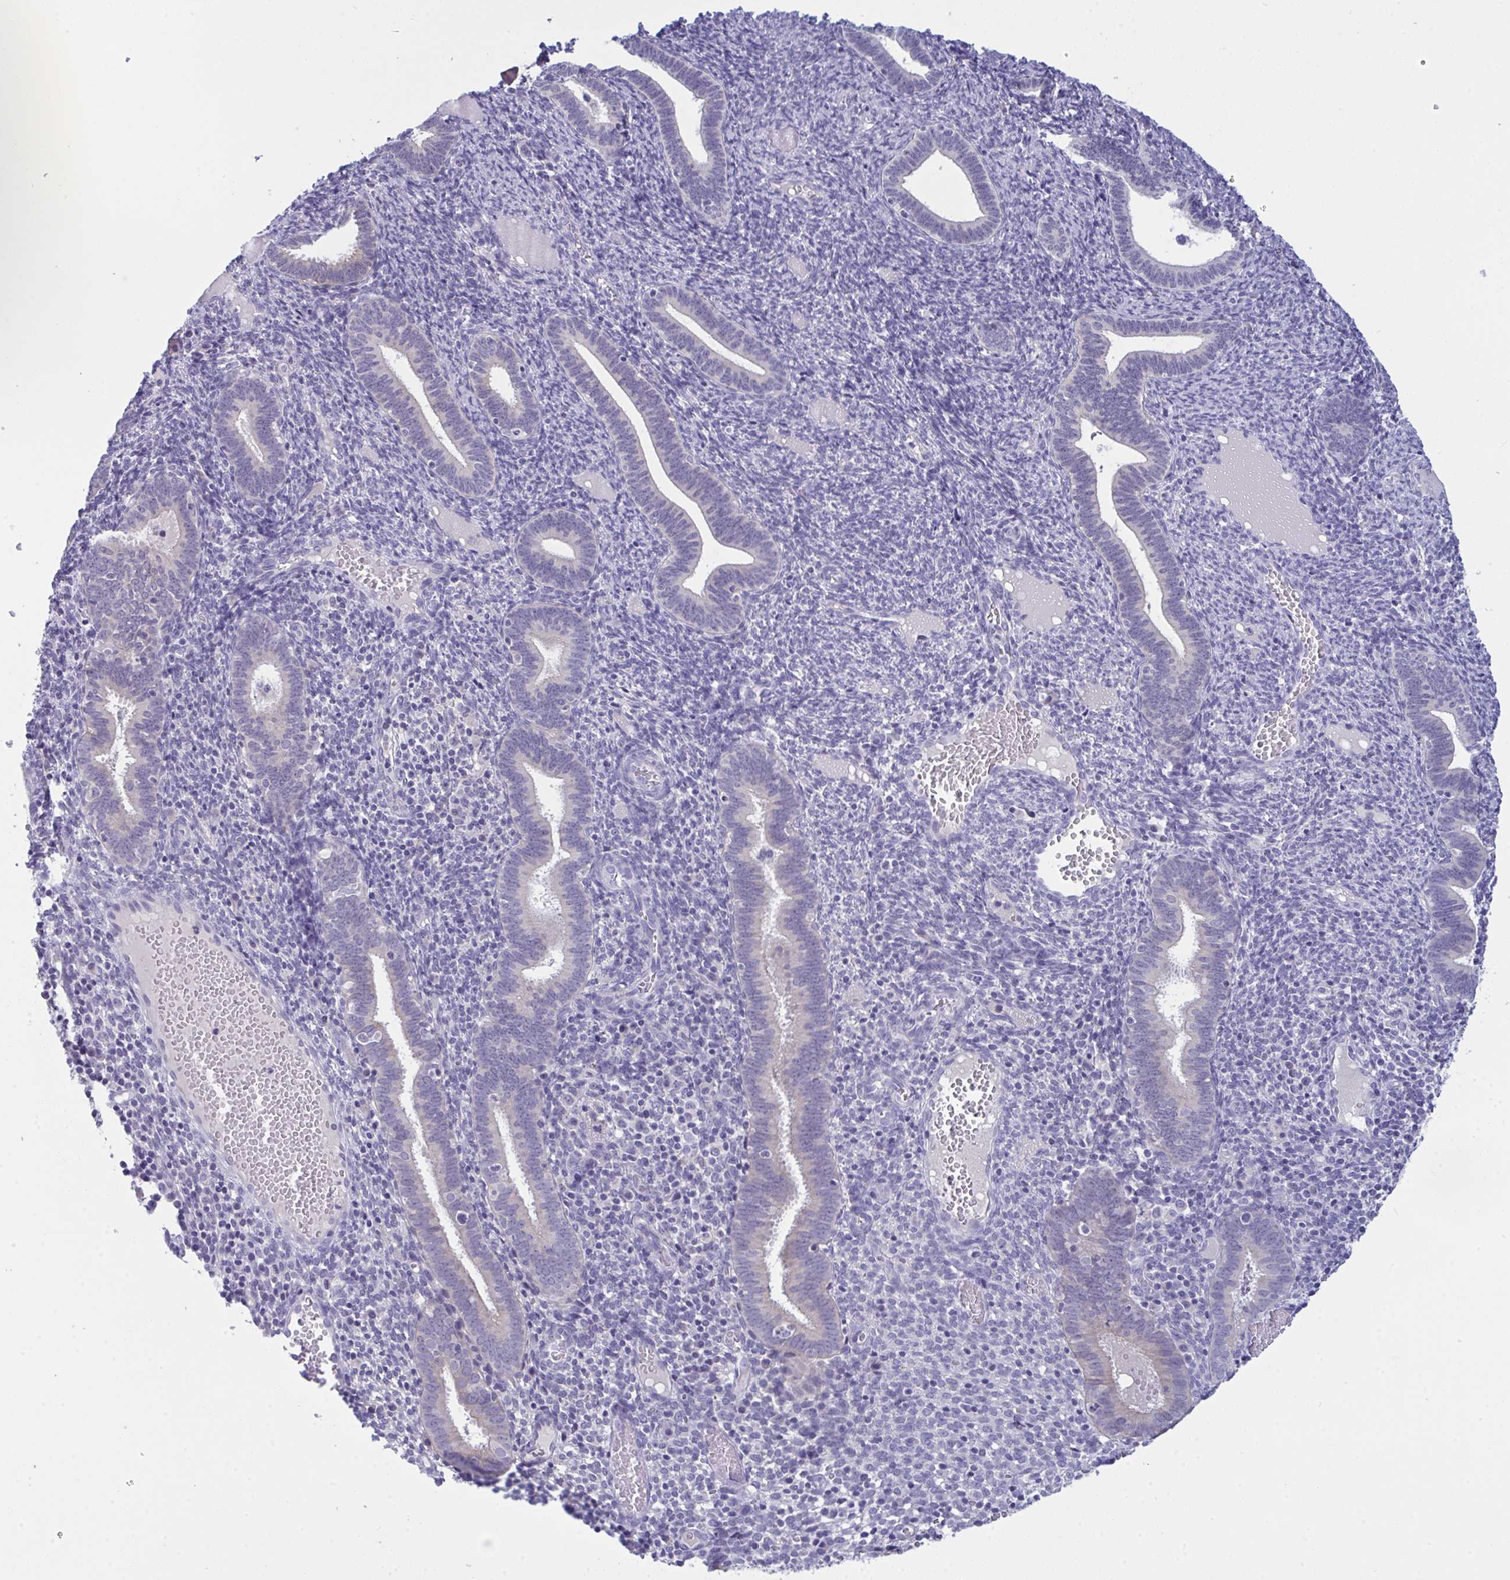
{"staining": {"intensity": "negative", "quantity": "none", "location": "none"}, "tissue": "endometrium", "cell_type": "Cells in endometrial stroma", "image_type": "normal", "snomed": [{"axis": "morphology", "description": "Normal tissue, NOS"}, {"axis": "topography", "description": "Endometrium"}], "caption": "IHC of unremarkable endometrium shows no positivity in cells in endometrial stroma.", "gene": "TENT5D", "patient": {"sex": "female", "age": 41}}